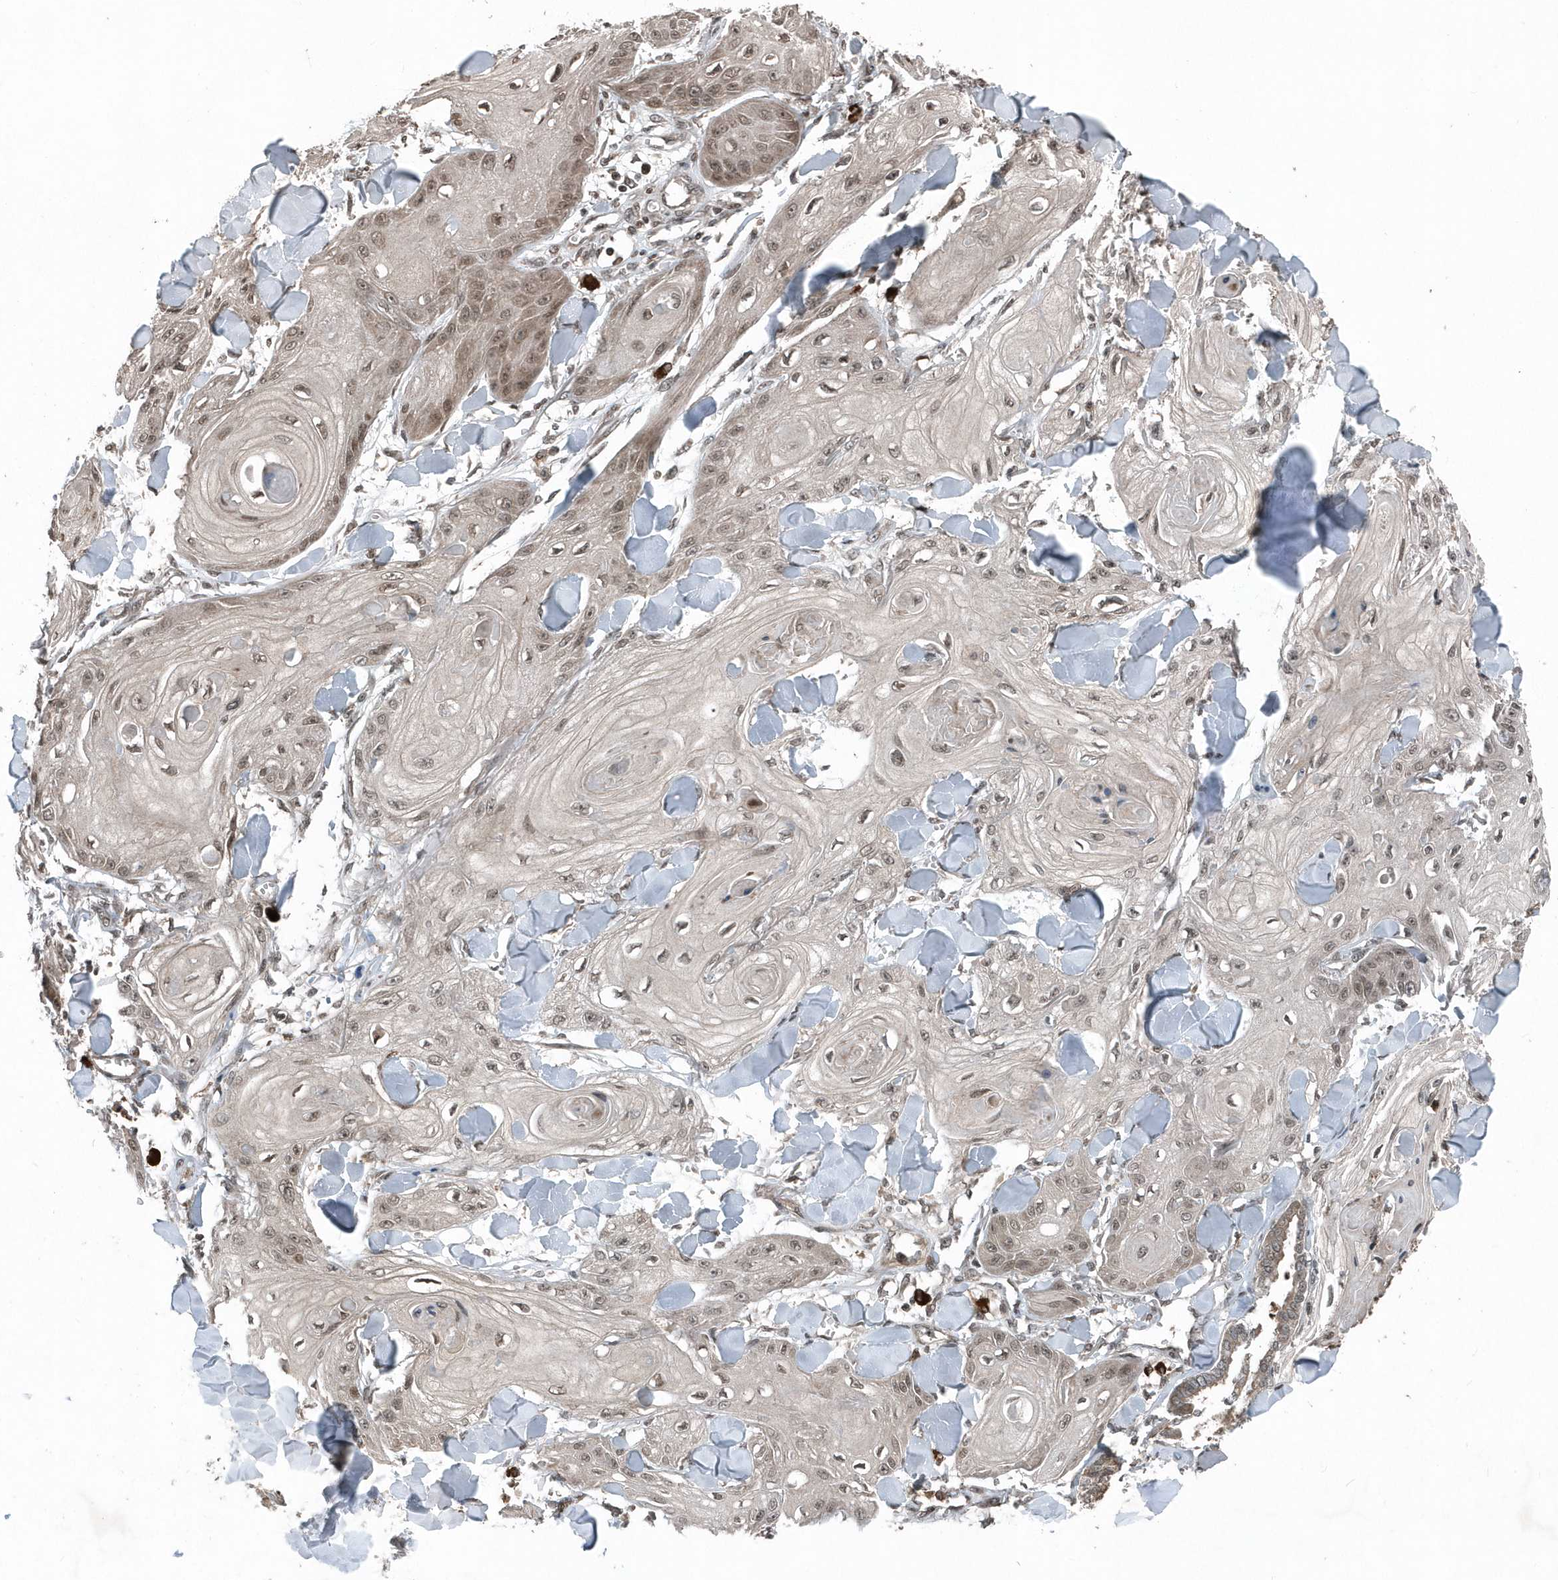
{"staining": {"intensity": "weak", "quantity": ">75%", "location": "nuclear"}, "tissue": "skin cancer", "cell_type": "Tumor cells", "image_type": "cancer", "snomed": [{"axis": "morphology", "description": "Squamous cell carcinoma, NOS"}, {"axis": "topography", "description": "Skin"}], "caption": "A micrograph of human skin cancer stained for a protein reveals weak nuclear brown staining in tumor cells.", "gene": "EIF2B1", "patient": {"sex": "male", "age": 74}}